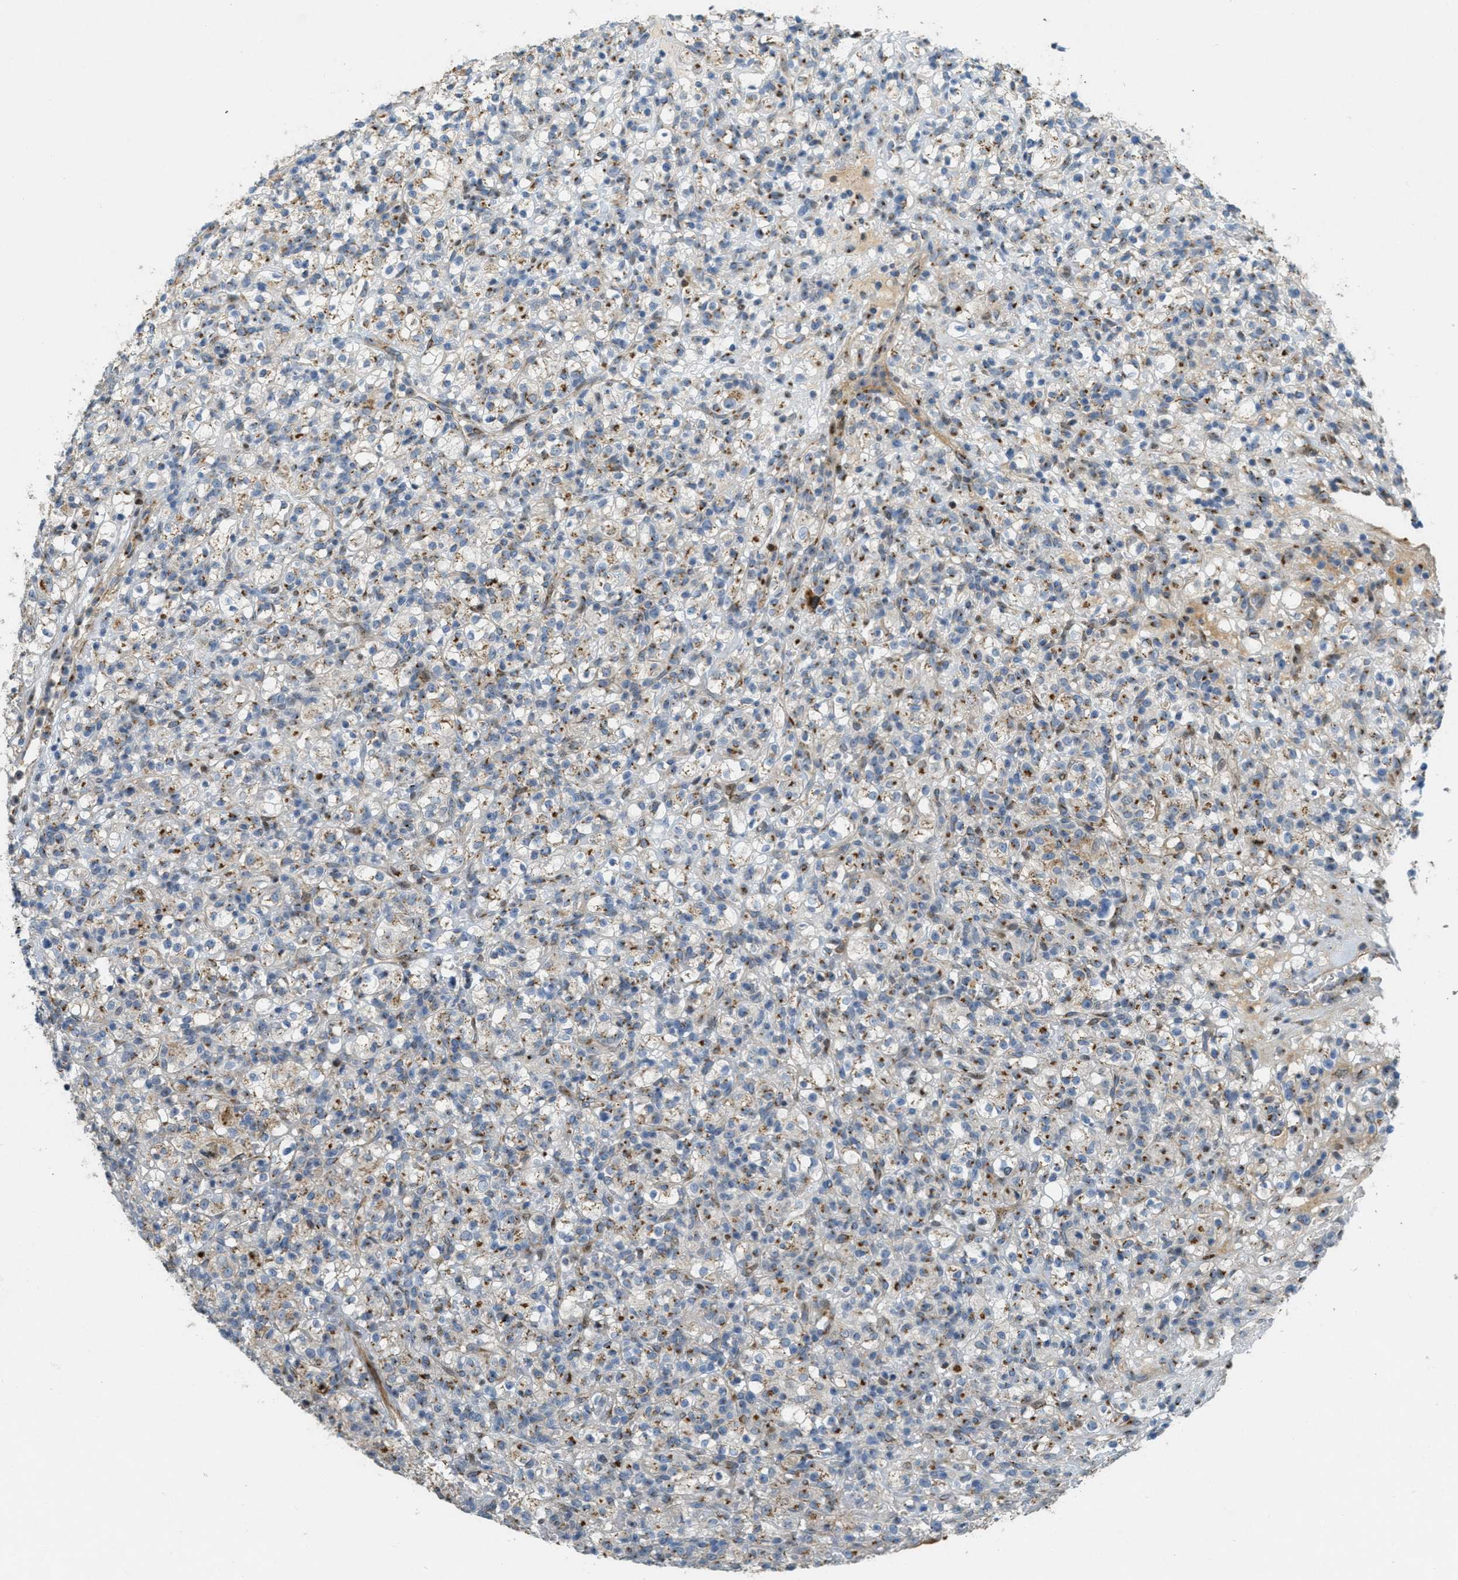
{"staining": {"intensity": "moderate", "quantity": "25%-75%", "location": "cytoplasmic/membranous"}, "tissue": "renal cancer", "cell_type": "Tumor cells", "image_type": "cancer", "snomed": [{"axis": "morphology", "description": "Normal tissue, NOS"}, {"axis": "morphology", "description": "Adenocarcinoma, NOS"}, {"axis": "topography", "description": "Kidney"}], "caption": "Brown immunohistochemical staining in human renal adenocarcinoma displays moderate cytoplasmic/membranous expression in about 25%-75% of tumor cells.", "gene": "ZFPL1", "patient": {"sex": "female", "age": 72}}